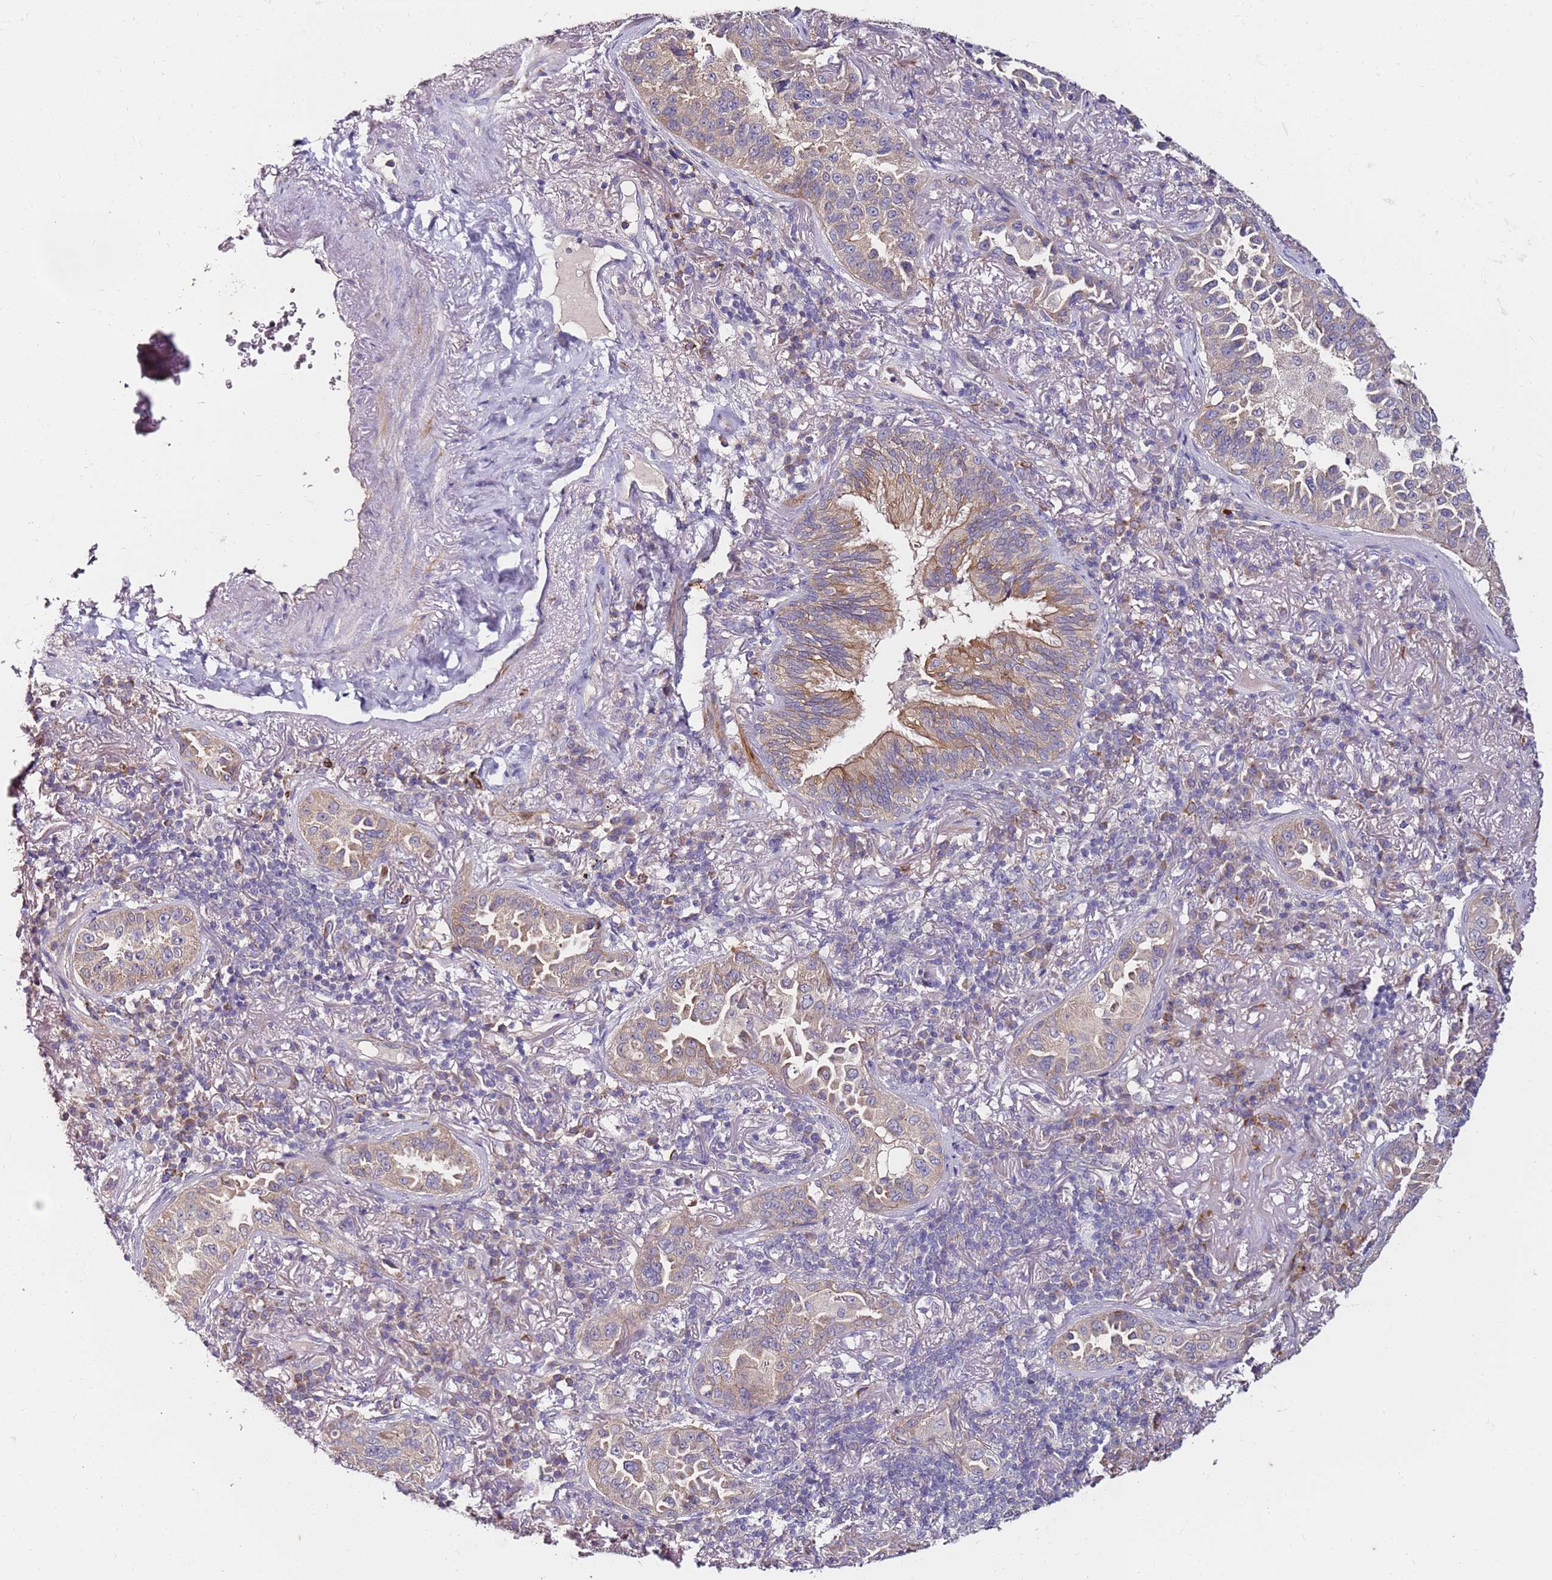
{"staining": {"intensity": "weak", "quantity": "25%-75%", "location": "cytoplasmic/membranous"}, "tissue": "lung cancer", "cell_type": "Tumor cells", "image_type": "cancer", "snomed": [{"axis": "morphology", "description": "Adenocarcinoma, NOS"}, {"axis": "topography", "description": "Lung"}], "caption": "The immunohistochemical stain highlights weak cytoplasmic/membranous staining in tumor cells of lung adenocarcinoma tissue.", "gene": "SRRM5", "patient": {"sex": "female", "age": 69}}